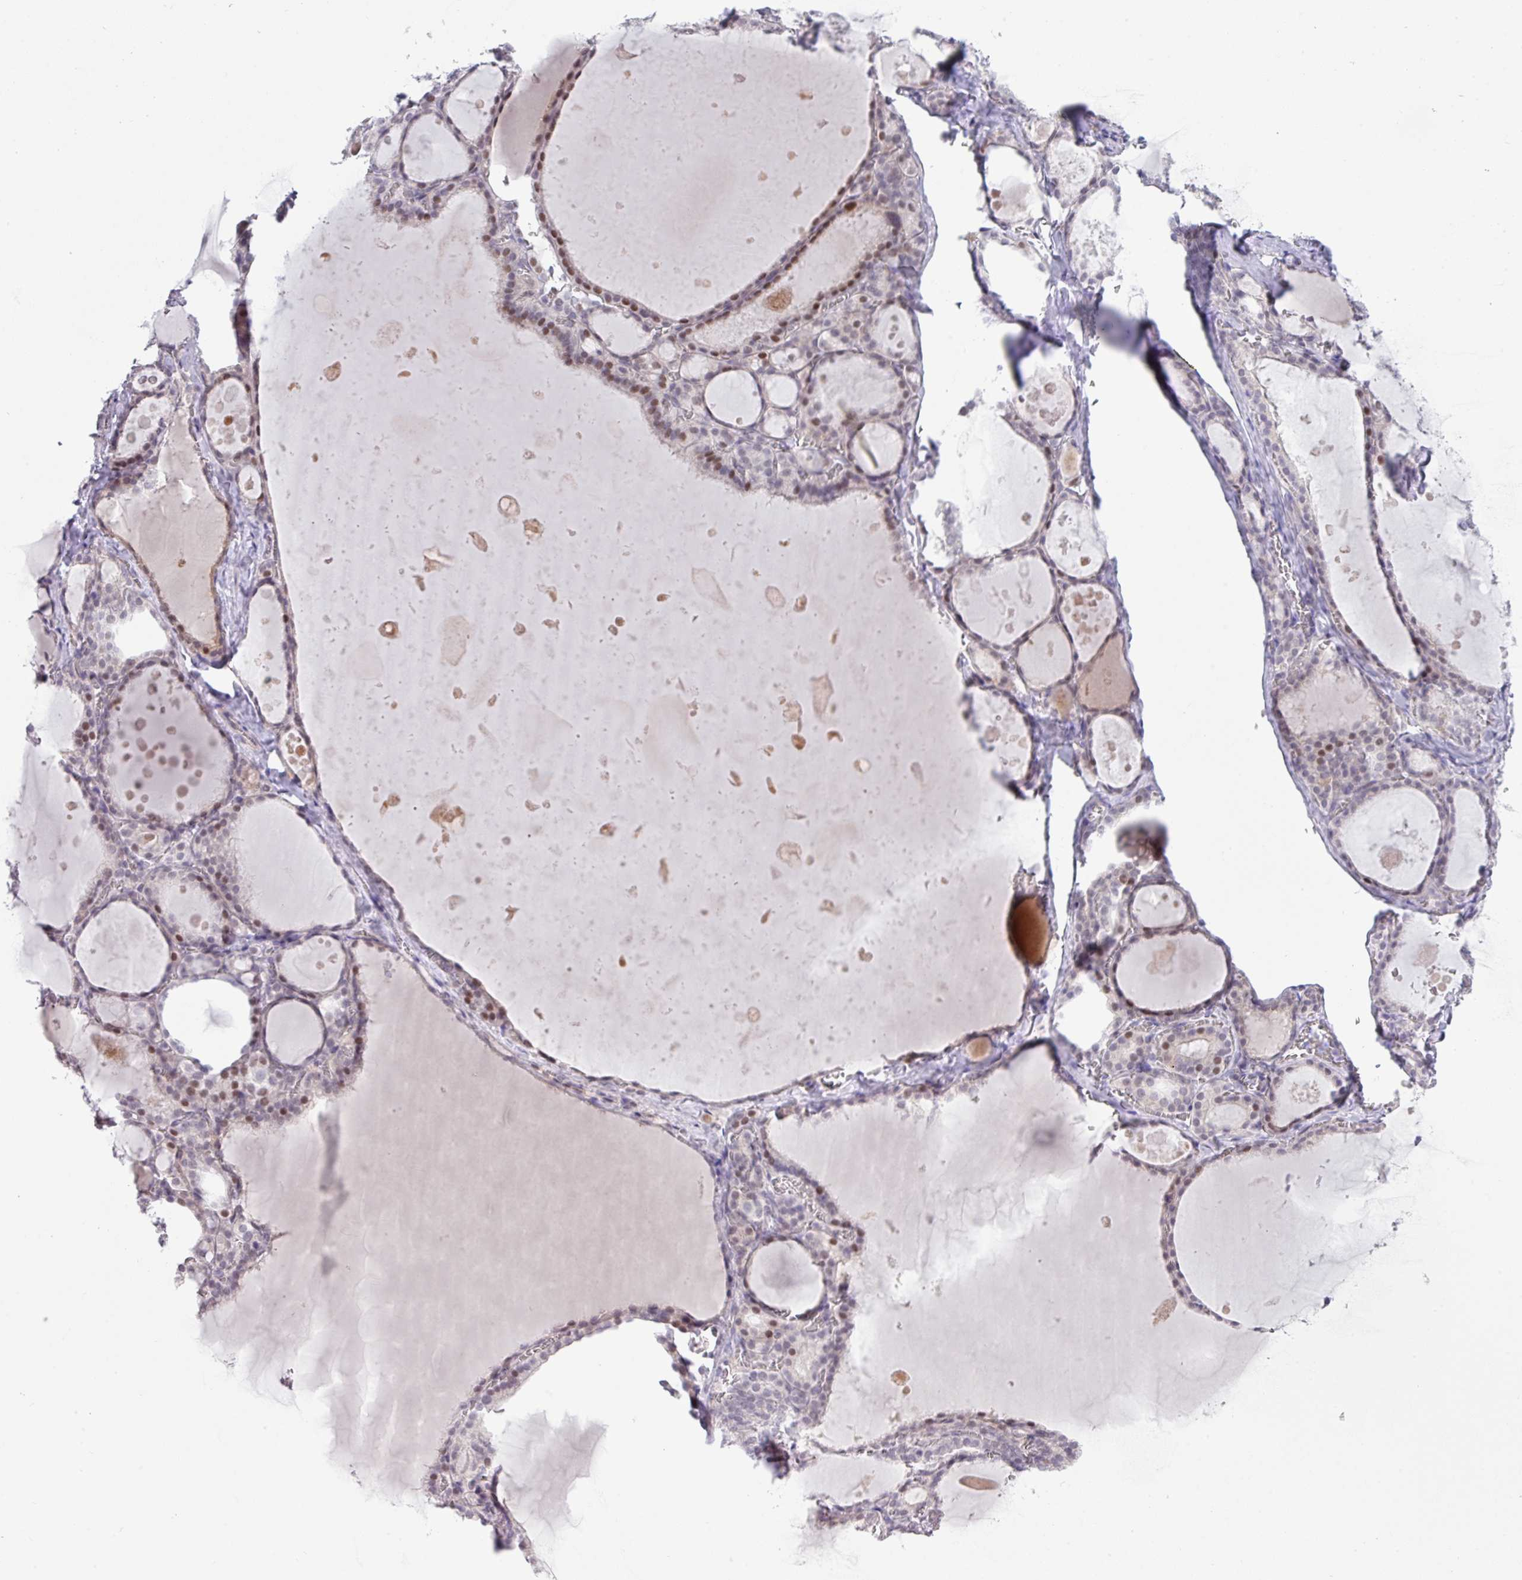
{"staining": {"intensity": "moderate", "quantity": "<25%", "location": "nuclear"}, "tissue": "thyroid gland", "cell_type": "Glandular cells", "image_type": "normal", "snomed": [{"axis": "morphology", "description": "Normal tissue, NOS"}, {"axis": "topography", "description": "Thyroid gland"}], "caption": "Approximately <25% of glandular cells in normal human thyroid gland exhibit moderate nuclear protein positivity as visualized by brown immunohistochemical staining.", "gene": "ANKRD13B", "patient": {"sex": "male", "age": 56}}